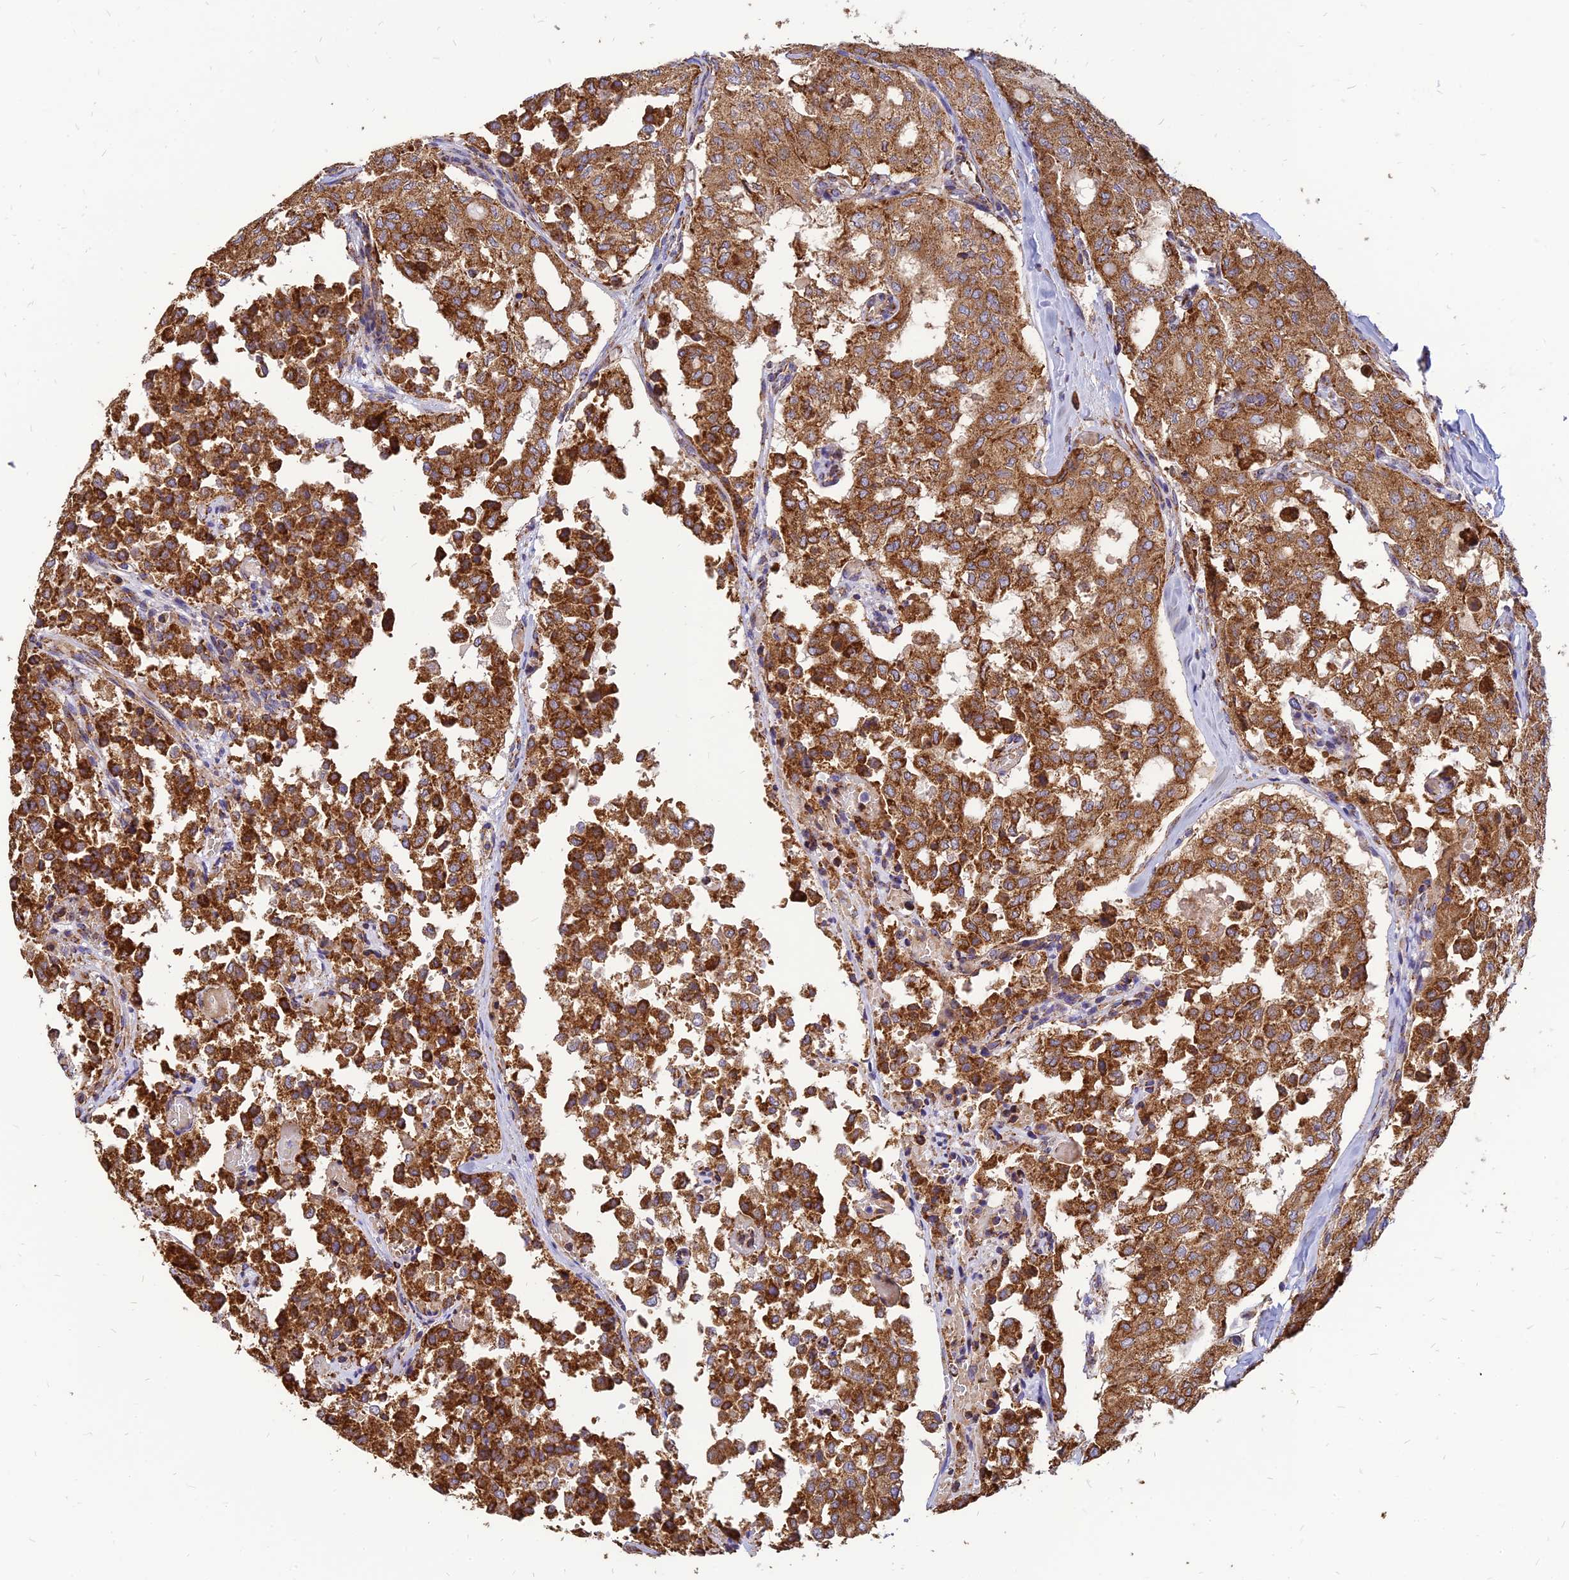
{"staining": {"intensity": "strong", "quantity": ">75%", "location": "cytoplasmic/membranous"}, "tissue": "thyroid cancer", "cell_type": "Tumor cells", "image_type": "cancer", "snomed": [{"axis": "morphology", "description": "Follicular adenoma carcinoma, NOS"}, {"axis": "topography", "description": "Thyroid gland"}], "caption": "Immunohistochemistry (IHC) (DAB (3,3'-diaminobenzidine)) staining of thyroid follicular adenoma carcinoma demonstrates strong cytoplasmic/membranous protein positivity in approximately >75% of tumor cells.", "gene": "THUMPD2", "patient": {"sex": "male", "age": 75}}